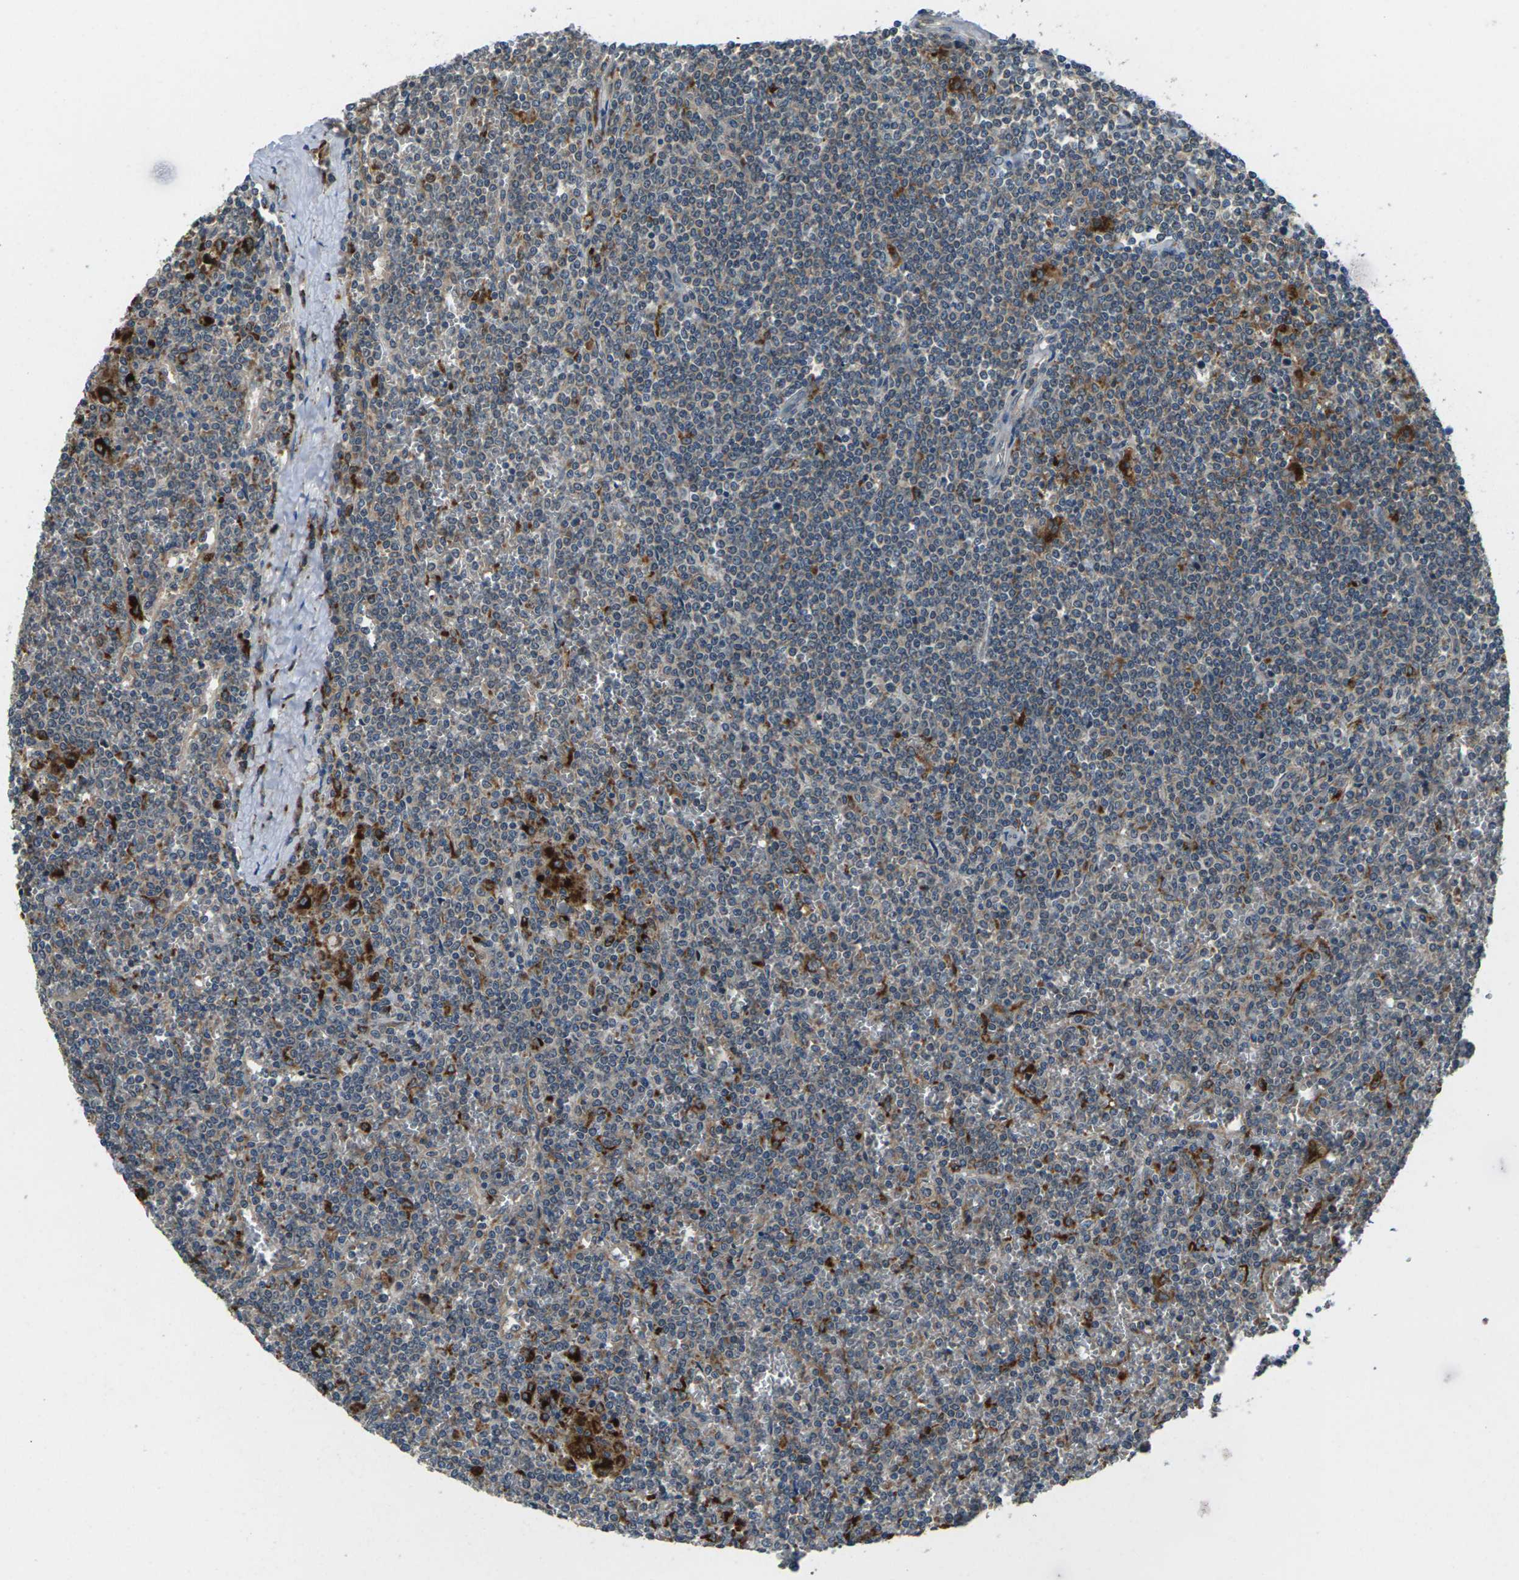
{"staining": {"intensity": "weak", "quantity": "25%-75%", "location": "cytoplasmic/membranous"}, "tissue": "lymphoma", "cell_type": "Tumor cells", "image_type": "cancer", "snomed": [{"axis": "morphology", "description": "Malignant lymphoma, non-Hodgkin's type, Low grade"}, {"axis": "topography", "description": "Spleen"}], "caption": "A low amount of weak cytoplasmic/membranous staining is appreciated in approximately 25%-75% of tumor cells in lymphoma tissue. The staining is performed using DAB brown chromogen to label protein expression. The nuclei are counter-stained blue using hematoxylin.", "gene": "SLC31A2", "patient": {"sex": "female", "age": 19}}